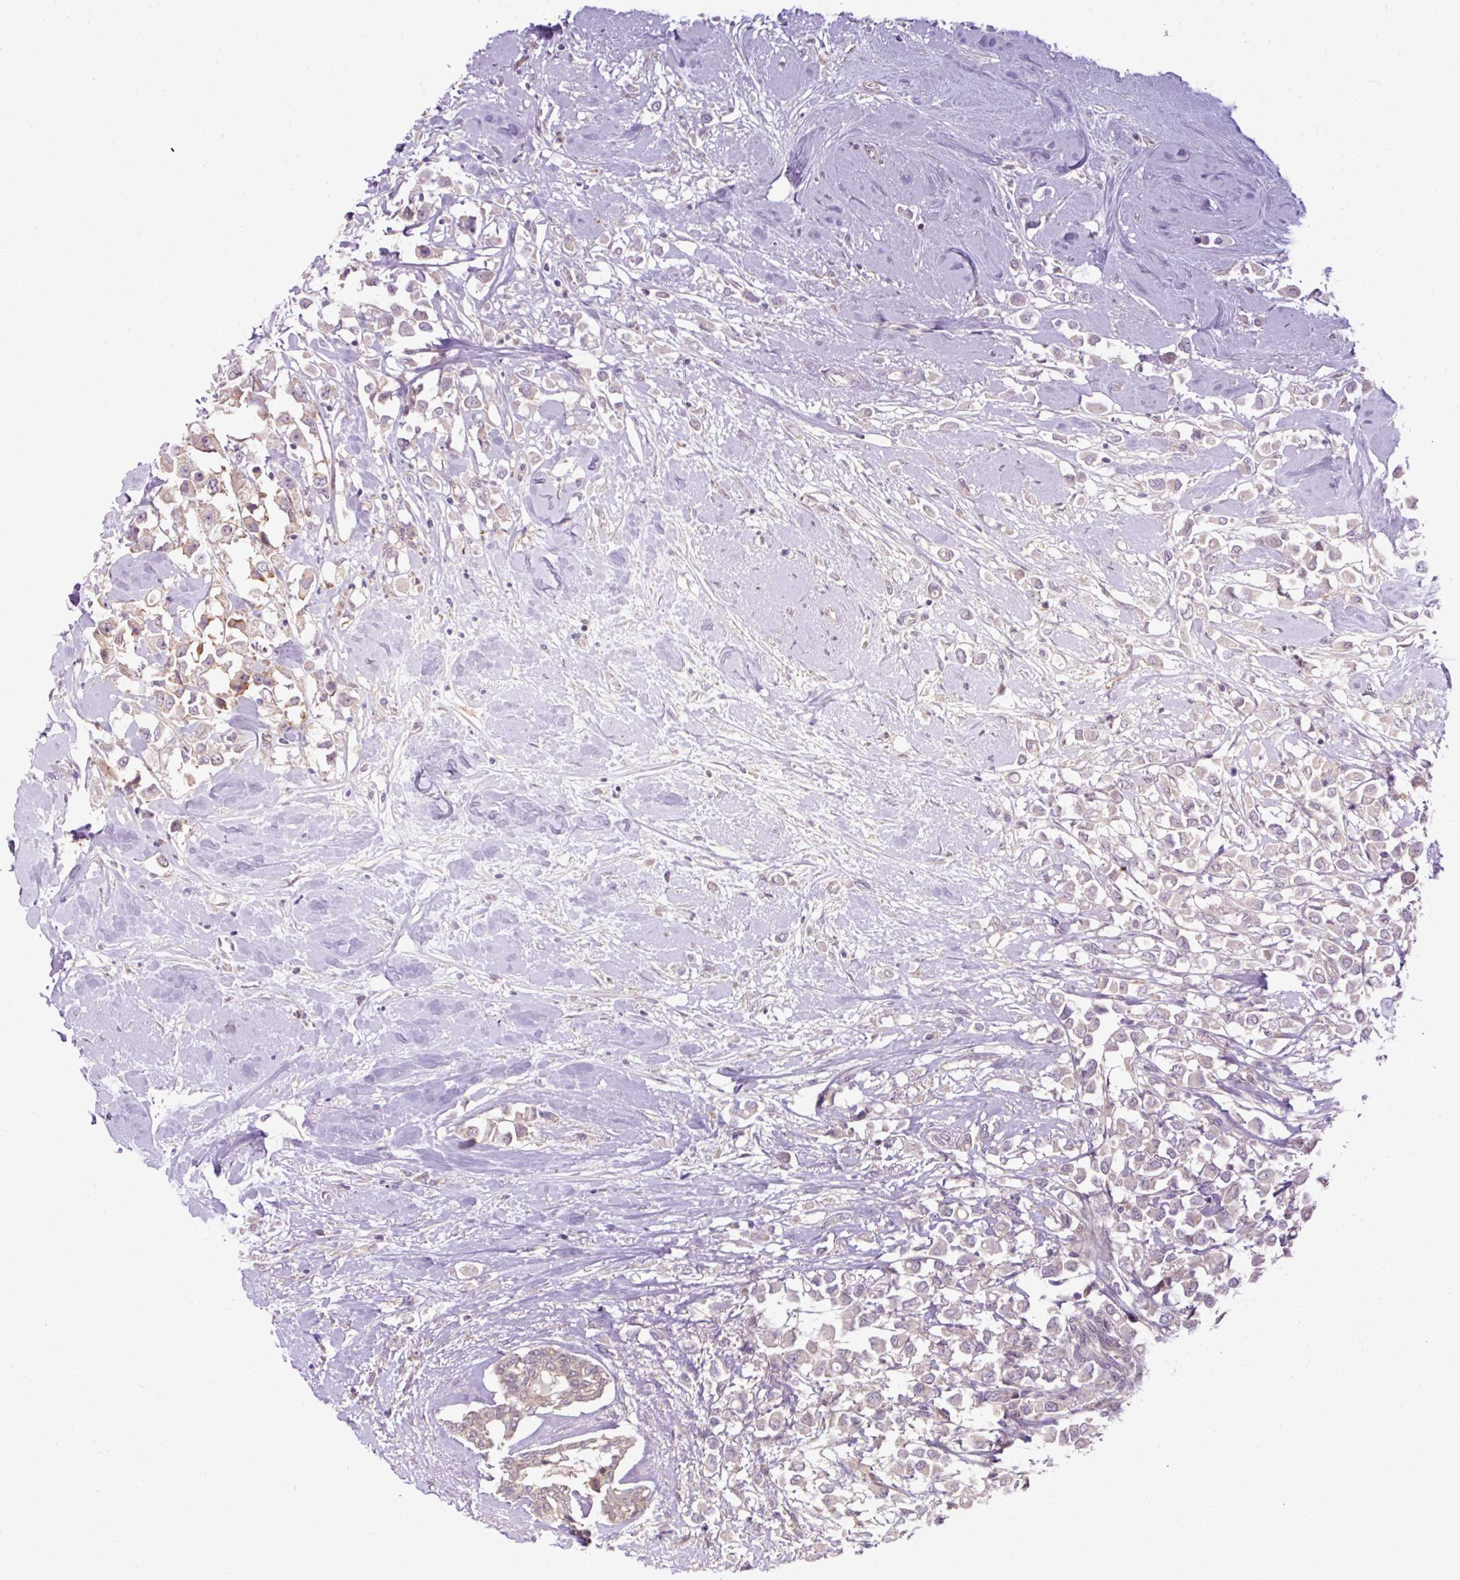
{"staining": {"intensity": "weak", "quantity": "<25%", "location": "cytoplasmic/membranous"}, "tissue": "breast cancer", "cell_type": "Tumor cells", "image_type": "cancer", "snomed": [{"axis": "morphology", "description": "Duct carcinoma"}, {"axis": "topography", "description": "Breast"}], "caption": "Intraductal carcinoma (breast) was stained to show a protein in brown. There is no significant positivity in tumor cells. (IHC, brightfield microscopy, high magnification).", "gene": "GEMIN2", "patient": {"sex": "female", "age": 61}}